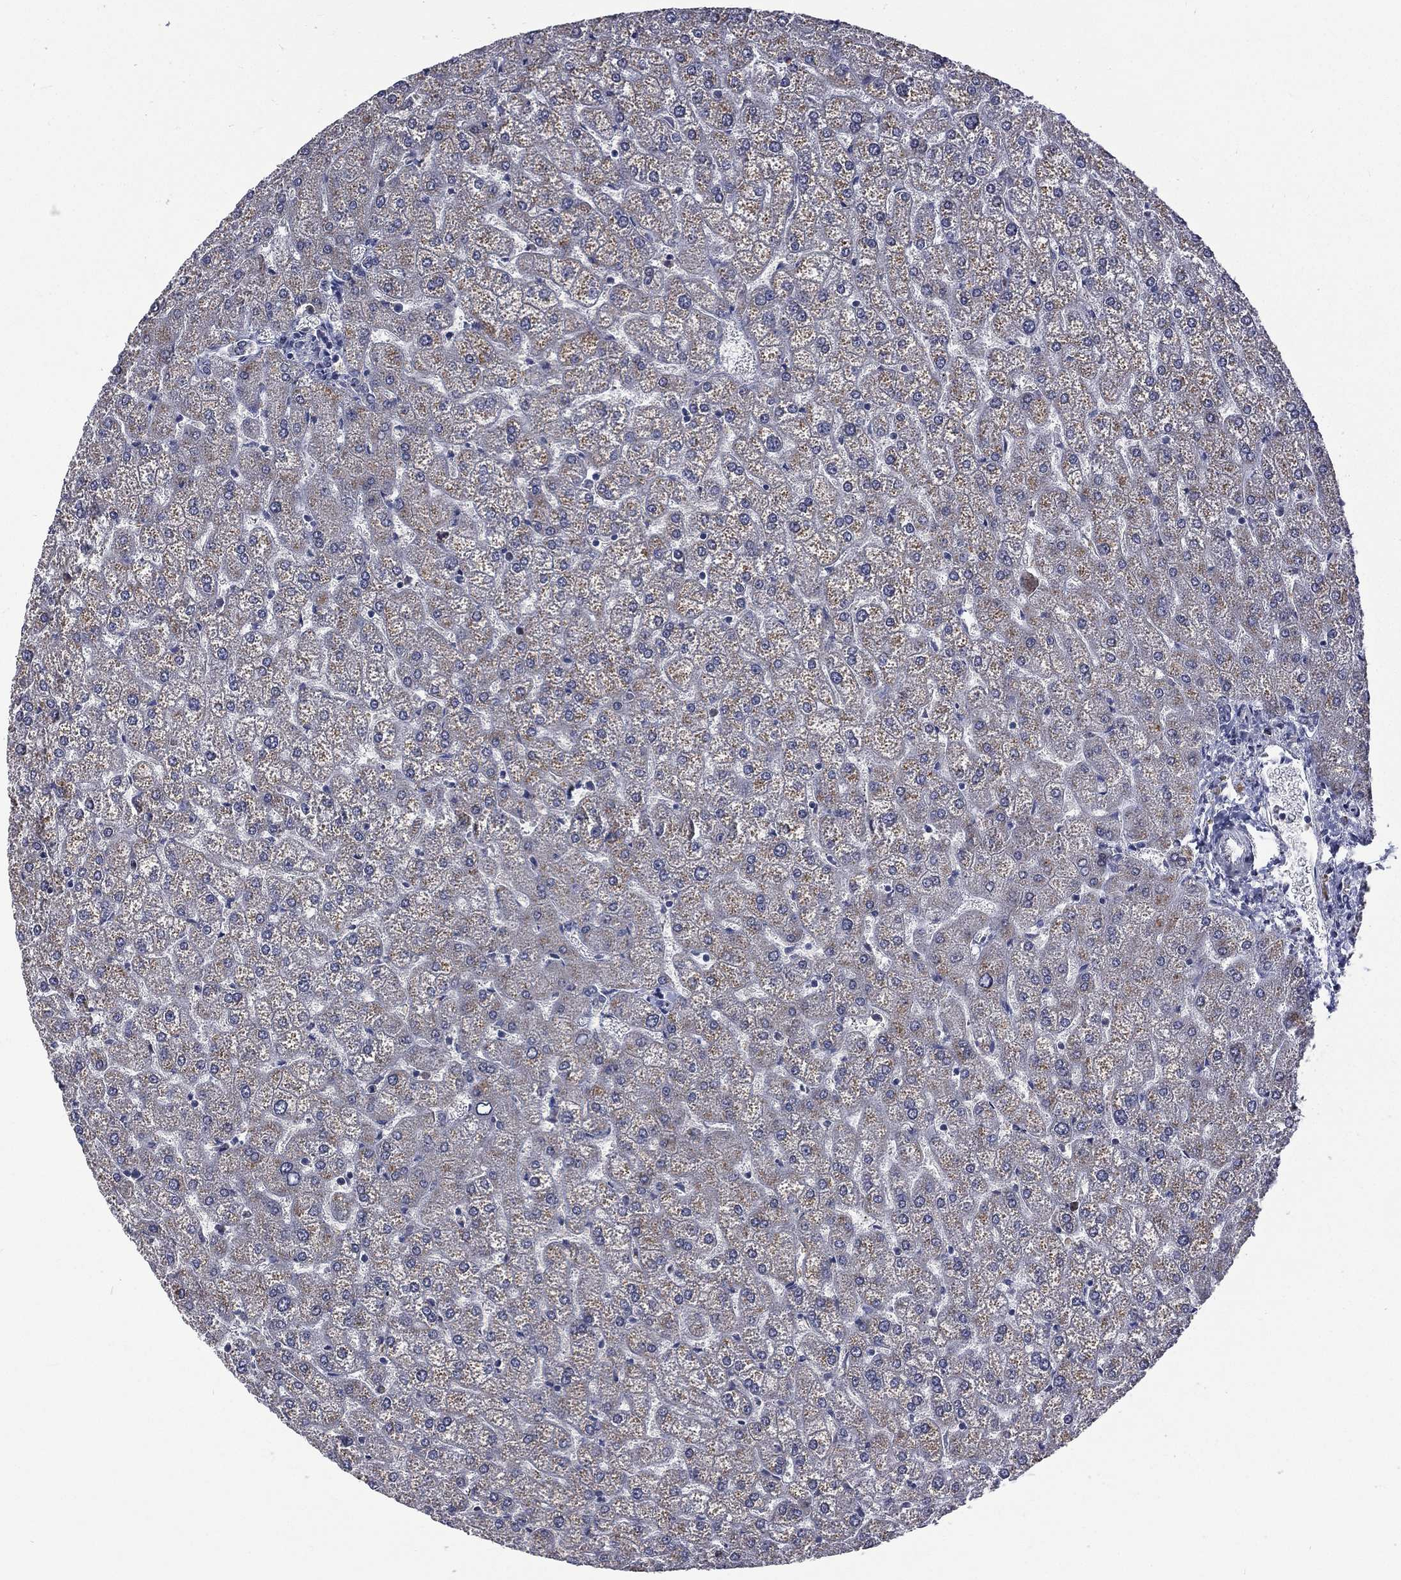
{"staining": {"intensity": "negative", "quantity": "none", "location": "none"}, "tissue": "liver", "cell_type": "Cholangiocytes", "image_type": "normal", "snomed": [{"axis": "morphology", "description": "Normal tissue, NOS"}, {"axis": "topography", "description": "Liver"}], "caption": "This photomicrograph is of normal liver stained with immunohistochemistry (IHC) to label a protein in brown with the nuclei are counter-stained blue. There is no expression in cholangiocytes.", "gene": "CA12", "patient": {"sex": "female", "age": 32}}